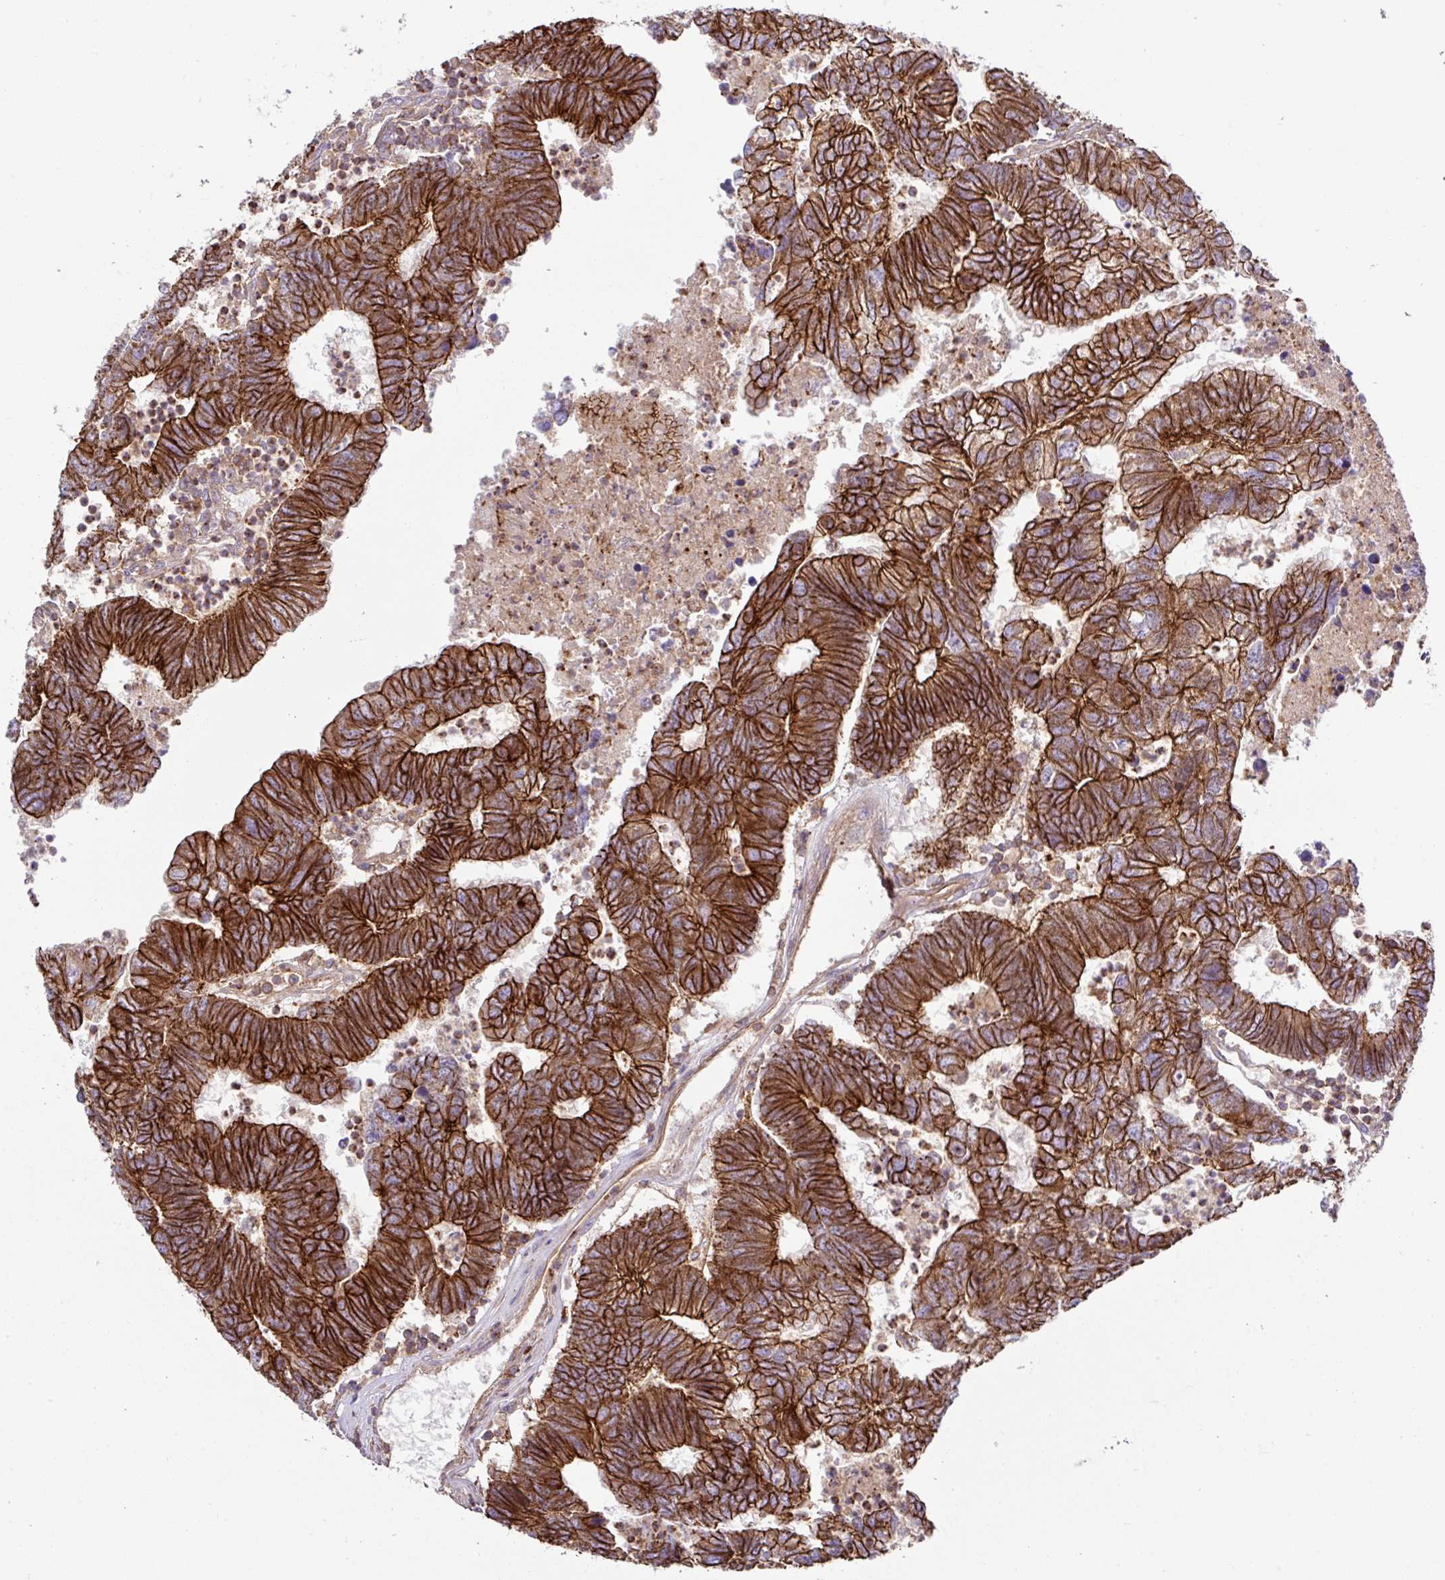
{"staining": {"intensity": "strong", "quantity": ">75%", "location": "cytoplasmic/membranous"}, "tissue": "colorectal cancer", "cell_type": "Tumor cells", "image_type": "cancer", "snomed": [{"axis": "morphology", "description": "Adenocarcinoma, NOS"}, {"axis": "topography", "description": "Colon"}], "caption": "Colorectal adenocarcinoma tissue exhibits strong cytoplasmic/membranous expression in about >75% of tumor cells, visualized by immunohistochemistry.", "gene": "RIC1", "patient": {"sex": "female", "age": 48}}